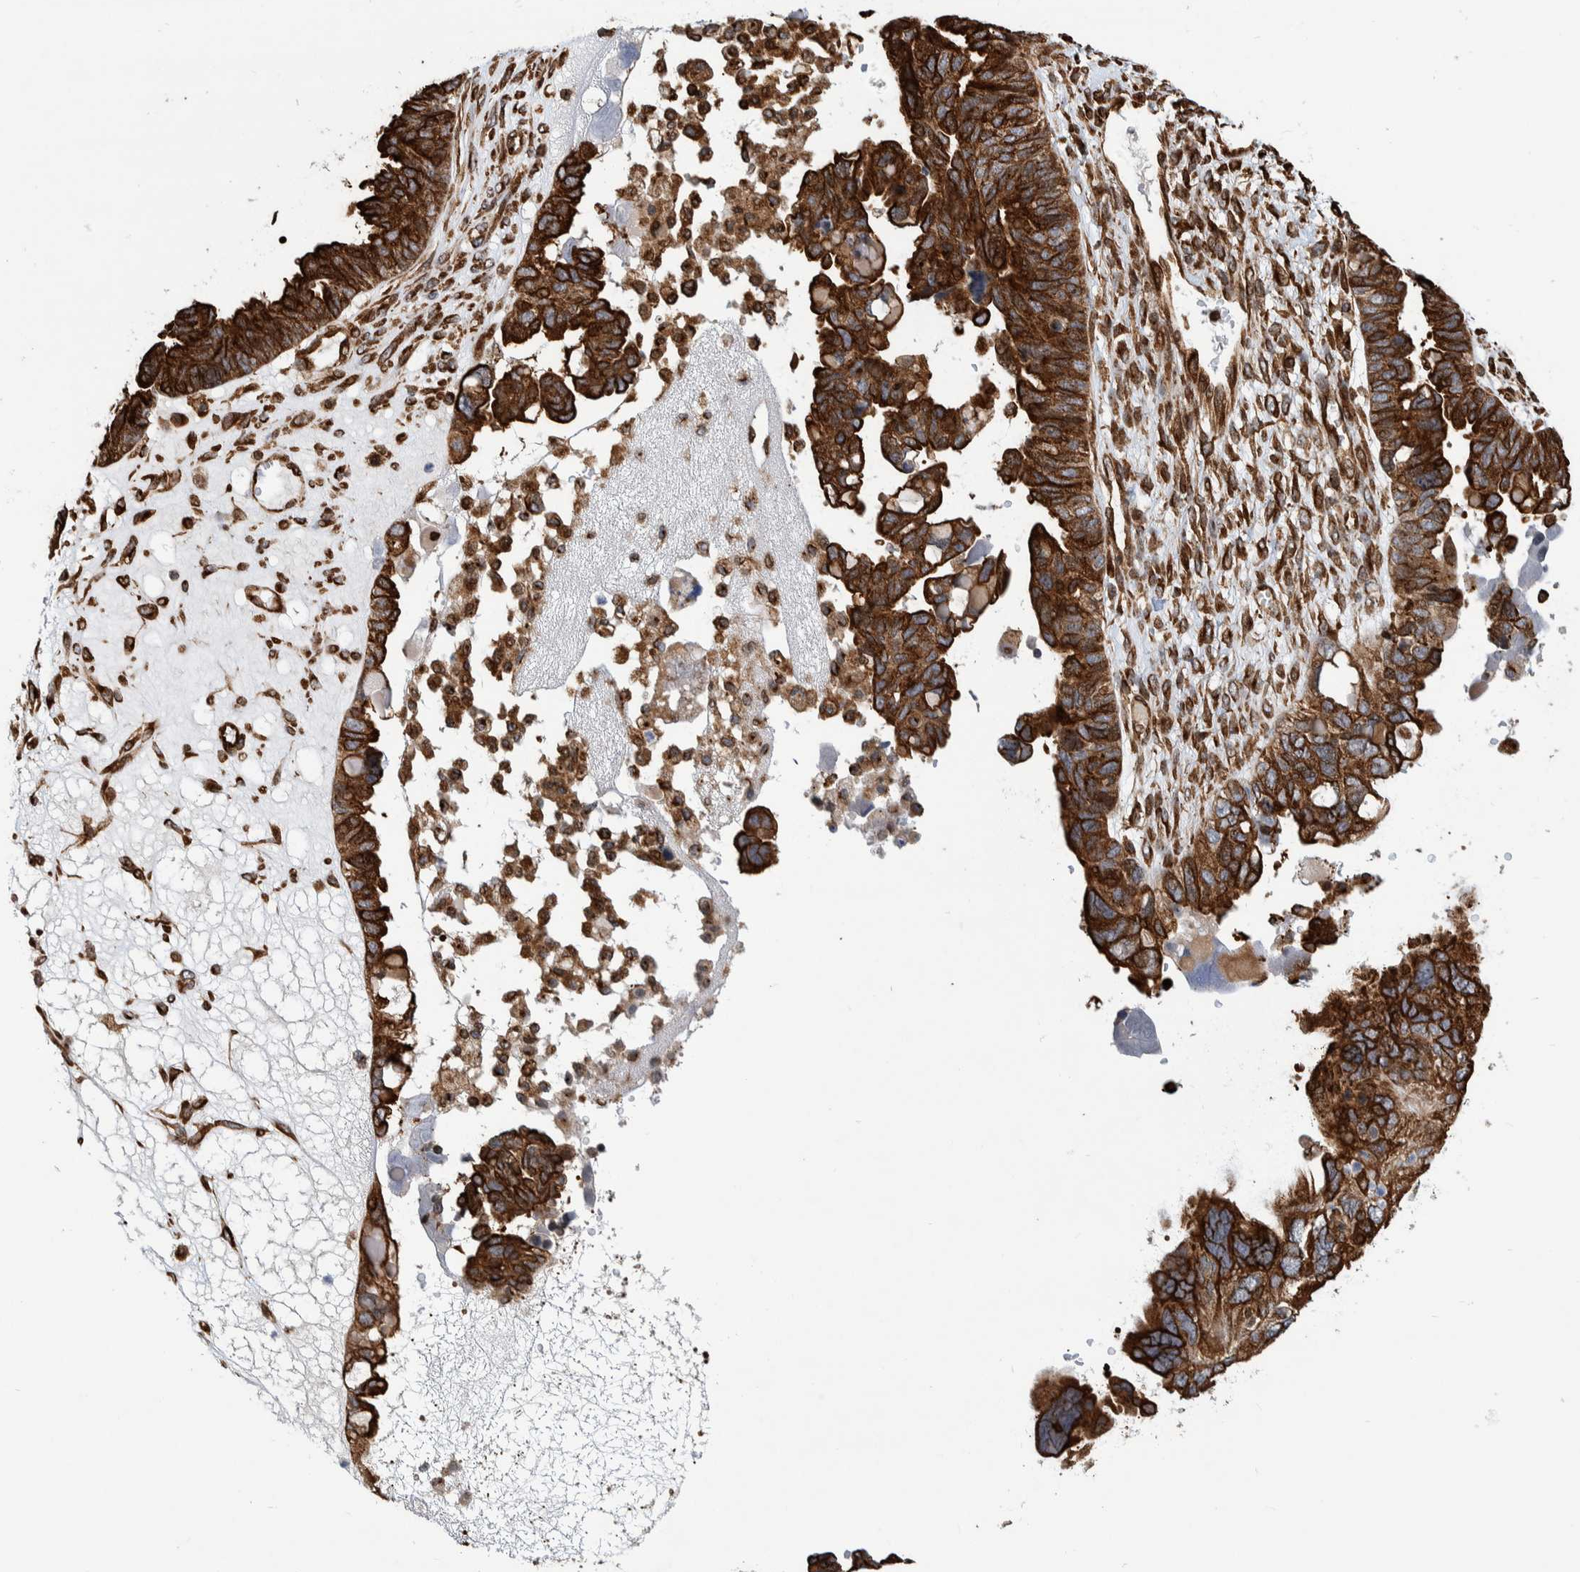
{"staining": {"intensity": "strong", "quantity": ">75%", "location": "cytoplasmic/membranous"}, "tissue": "ovarian cancer", "cell_type": "Tumor cells", "image_type": "cancer", "snomed": [{"axis": "morphology", "description": "Cystadenocarcinoma, serous, NOS"}, {"axis": "topography", "description": "Ovary"}], "caption": "Immunohistochemical staining of ovarian cancer exhibits high levels of strong cytoplasmic/membranous positivity in about >75% of tumor cells.", "gene": "CCDC57", "patient": {"sex": "female", "age": 79}}